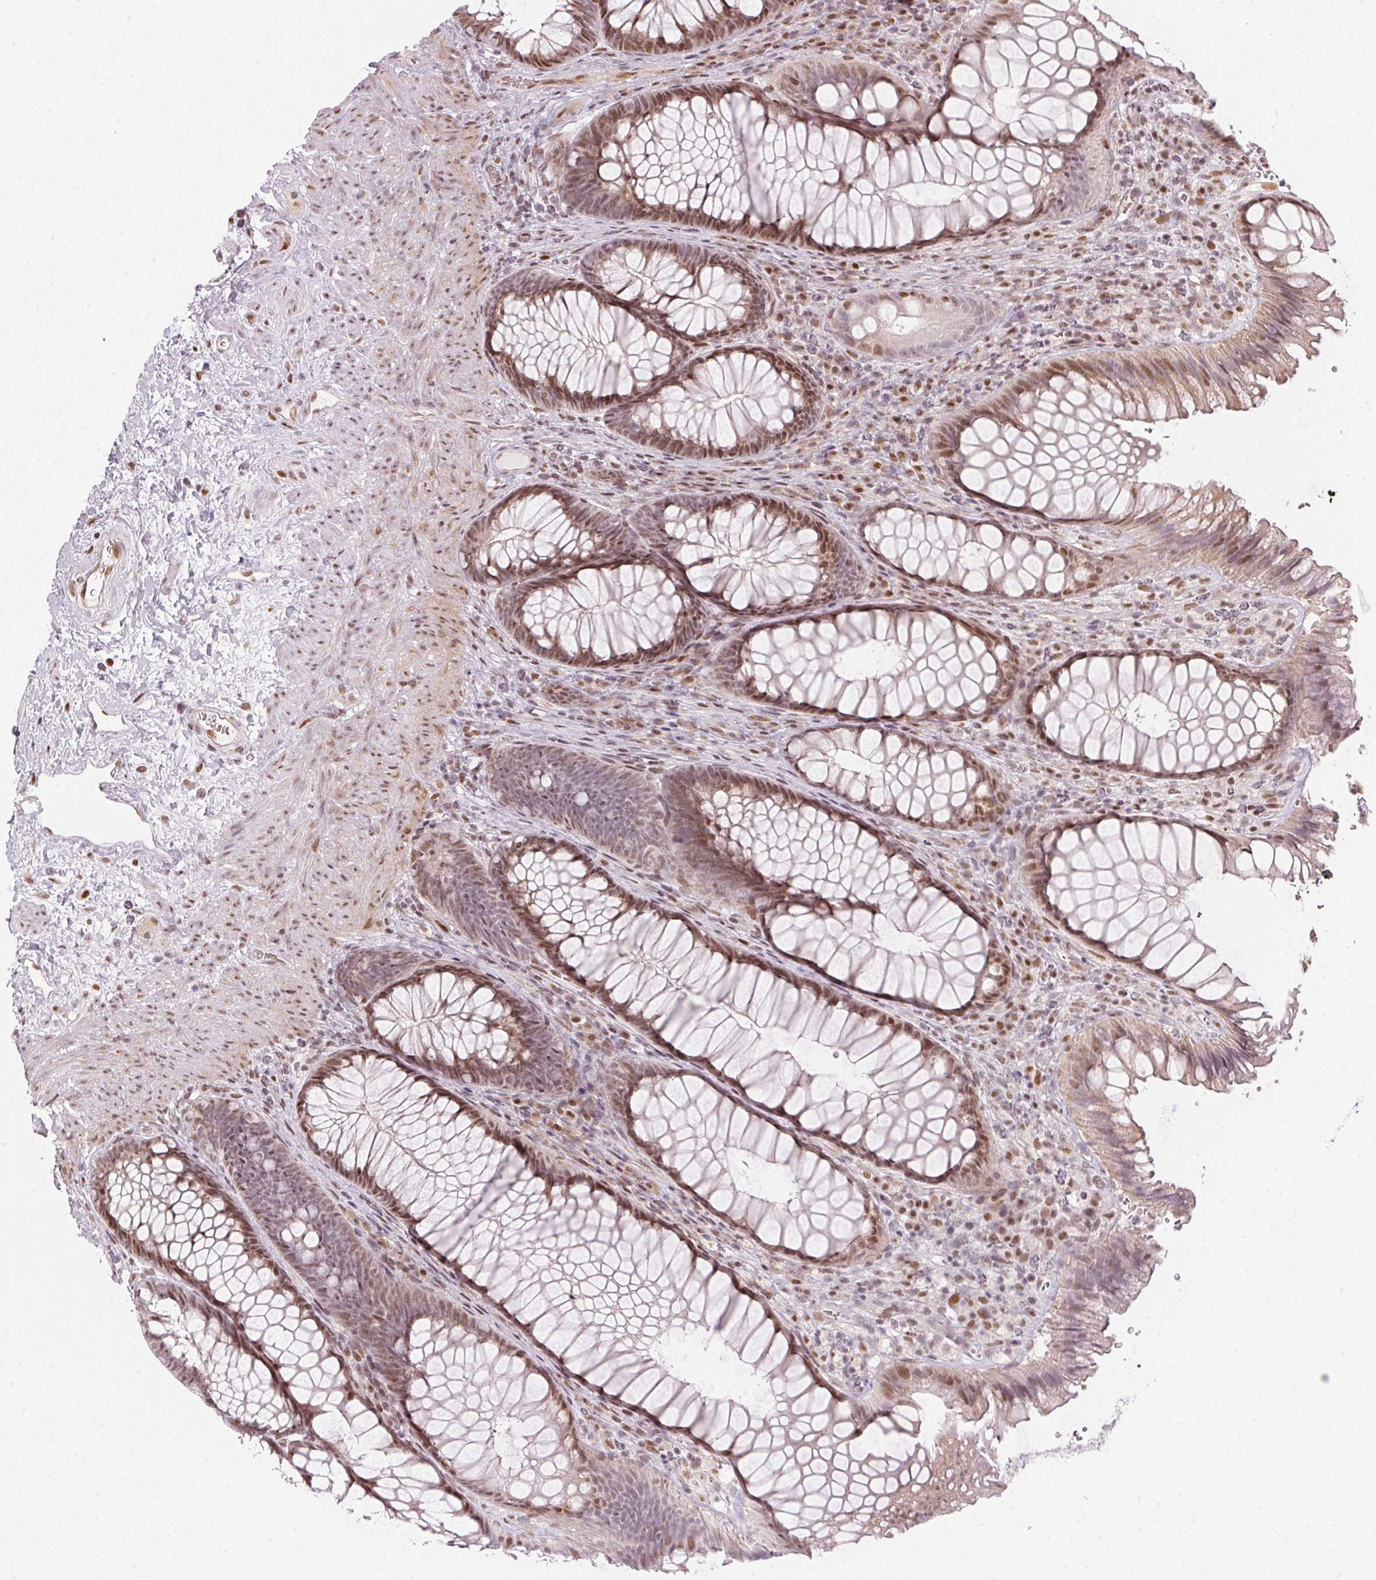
{"staining": {"intensity": "moderate", "quantity": ">75%", "location": "nuclear"}, "tissue": "rectum", "cell_type": "Glandular cells", "image_type": "normal", "snomed": [{"axis": "morphology", "description": "Normal tissue, NOS"}, {"axis": "topography", "description": "Smooth muscle"}, {"axis": "topography", "description": "Rectum"}], "caption": "A brown stain highlights moderate nuclear positivity of a protein in glandular cells of normal human rectum.", "gene": "KAT6A", "patient": {"sex": "male", "age": 53}}